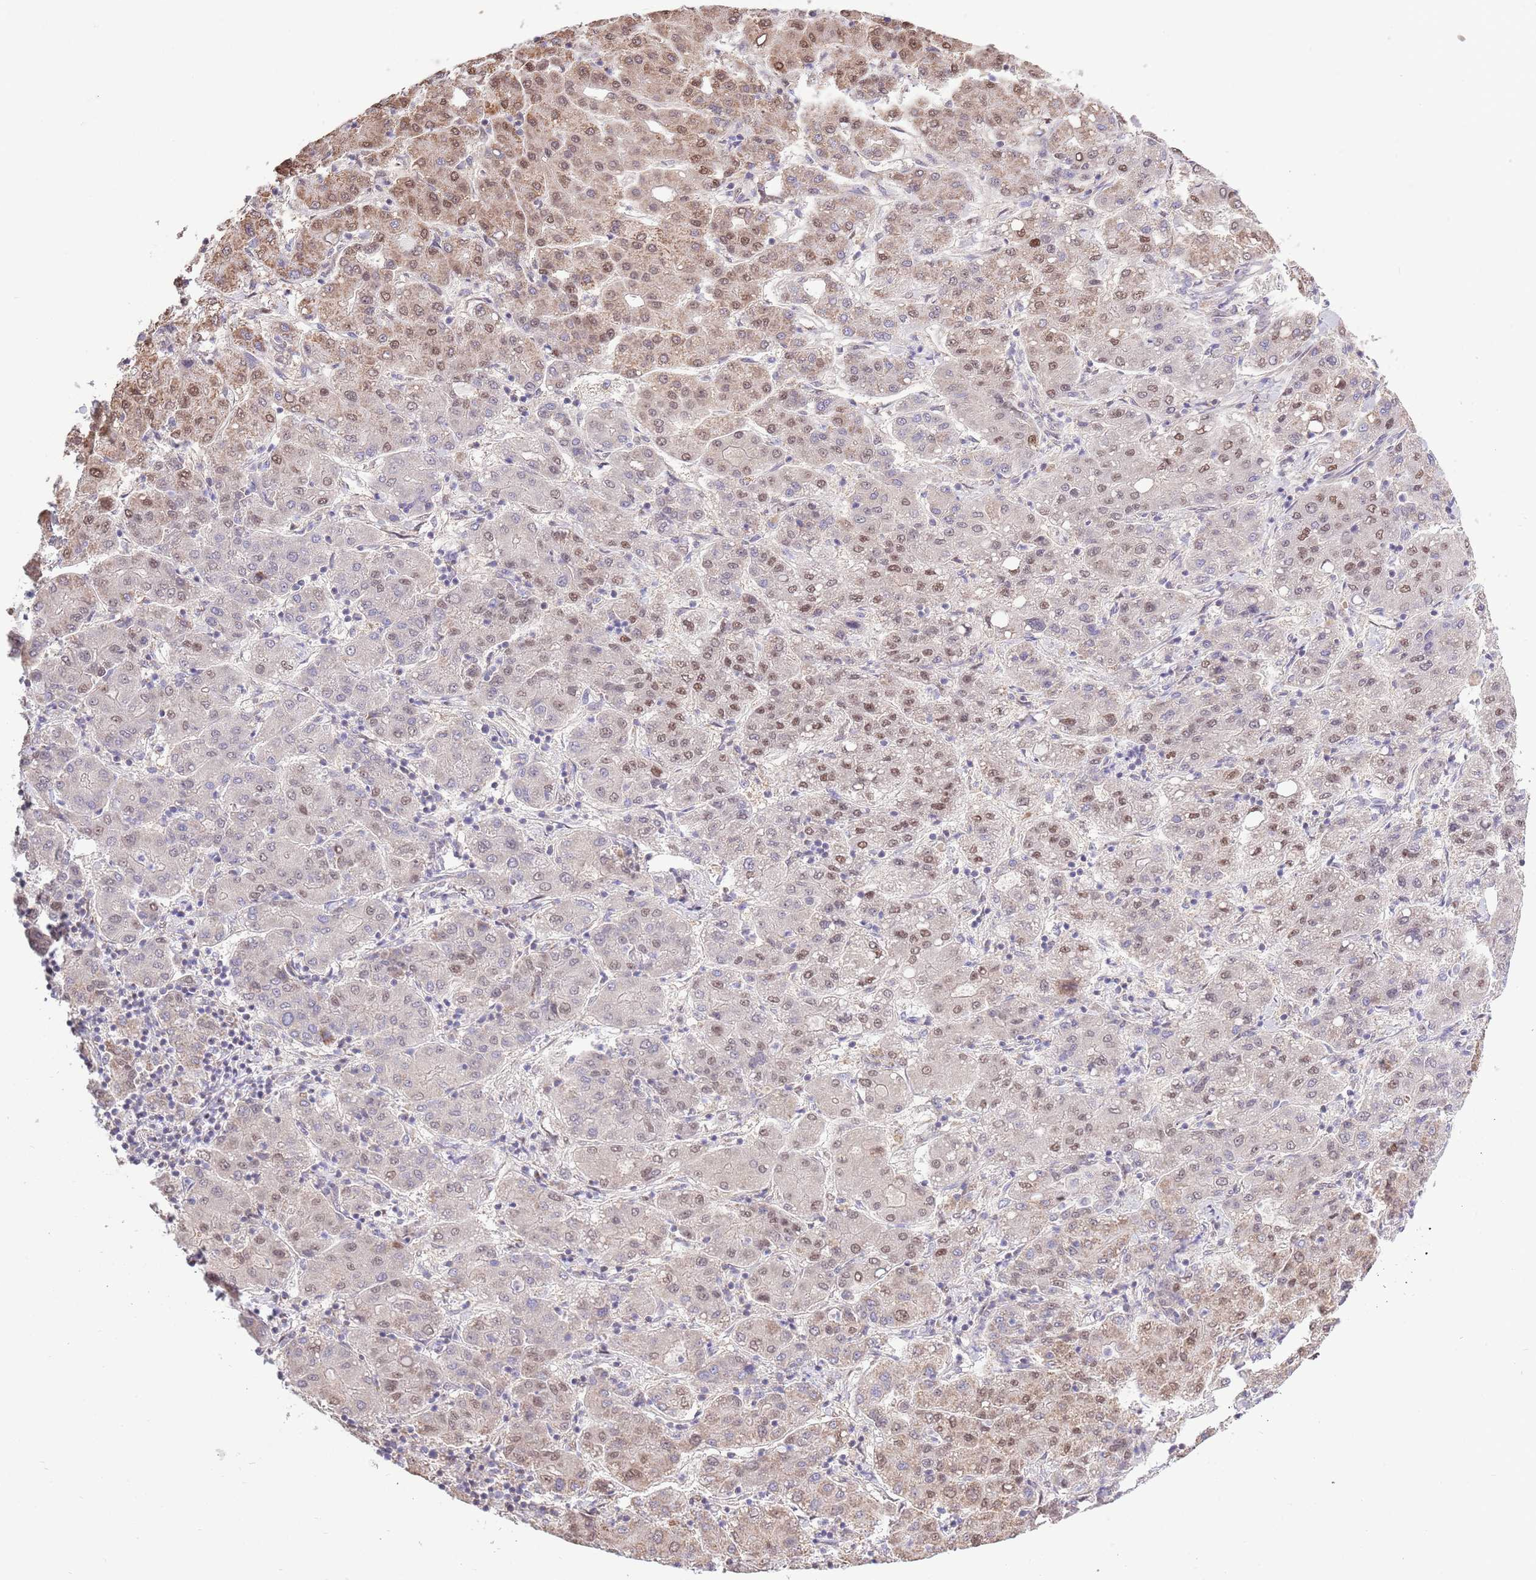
{"staining": {"intensity": "moderate", "quantity": "25%-75%", "location": "cytoplasmic/membranous,nuclear"}, "tissue": "liver cancer", "cell_type": "Tumor cells", "image_type": "cancer", "snomed": [{"axis": "morphology", "description": "Carcinoma, Hepatocellular, NOS"}, {"axis": "topography", "description": "Liver"}], "caption": "Tumor cells exhibit medium levels of moderate cytoplasmic/membranous and nuclear positivity in approximately 25%-75% of cells in human liver cancer (hepatocellular carcinoma). (brown staining indicates protein expression, while blue staining denotes nuclei).", "gene": "ARL2BP", "patient": {"sex": "male", "age": 65}}